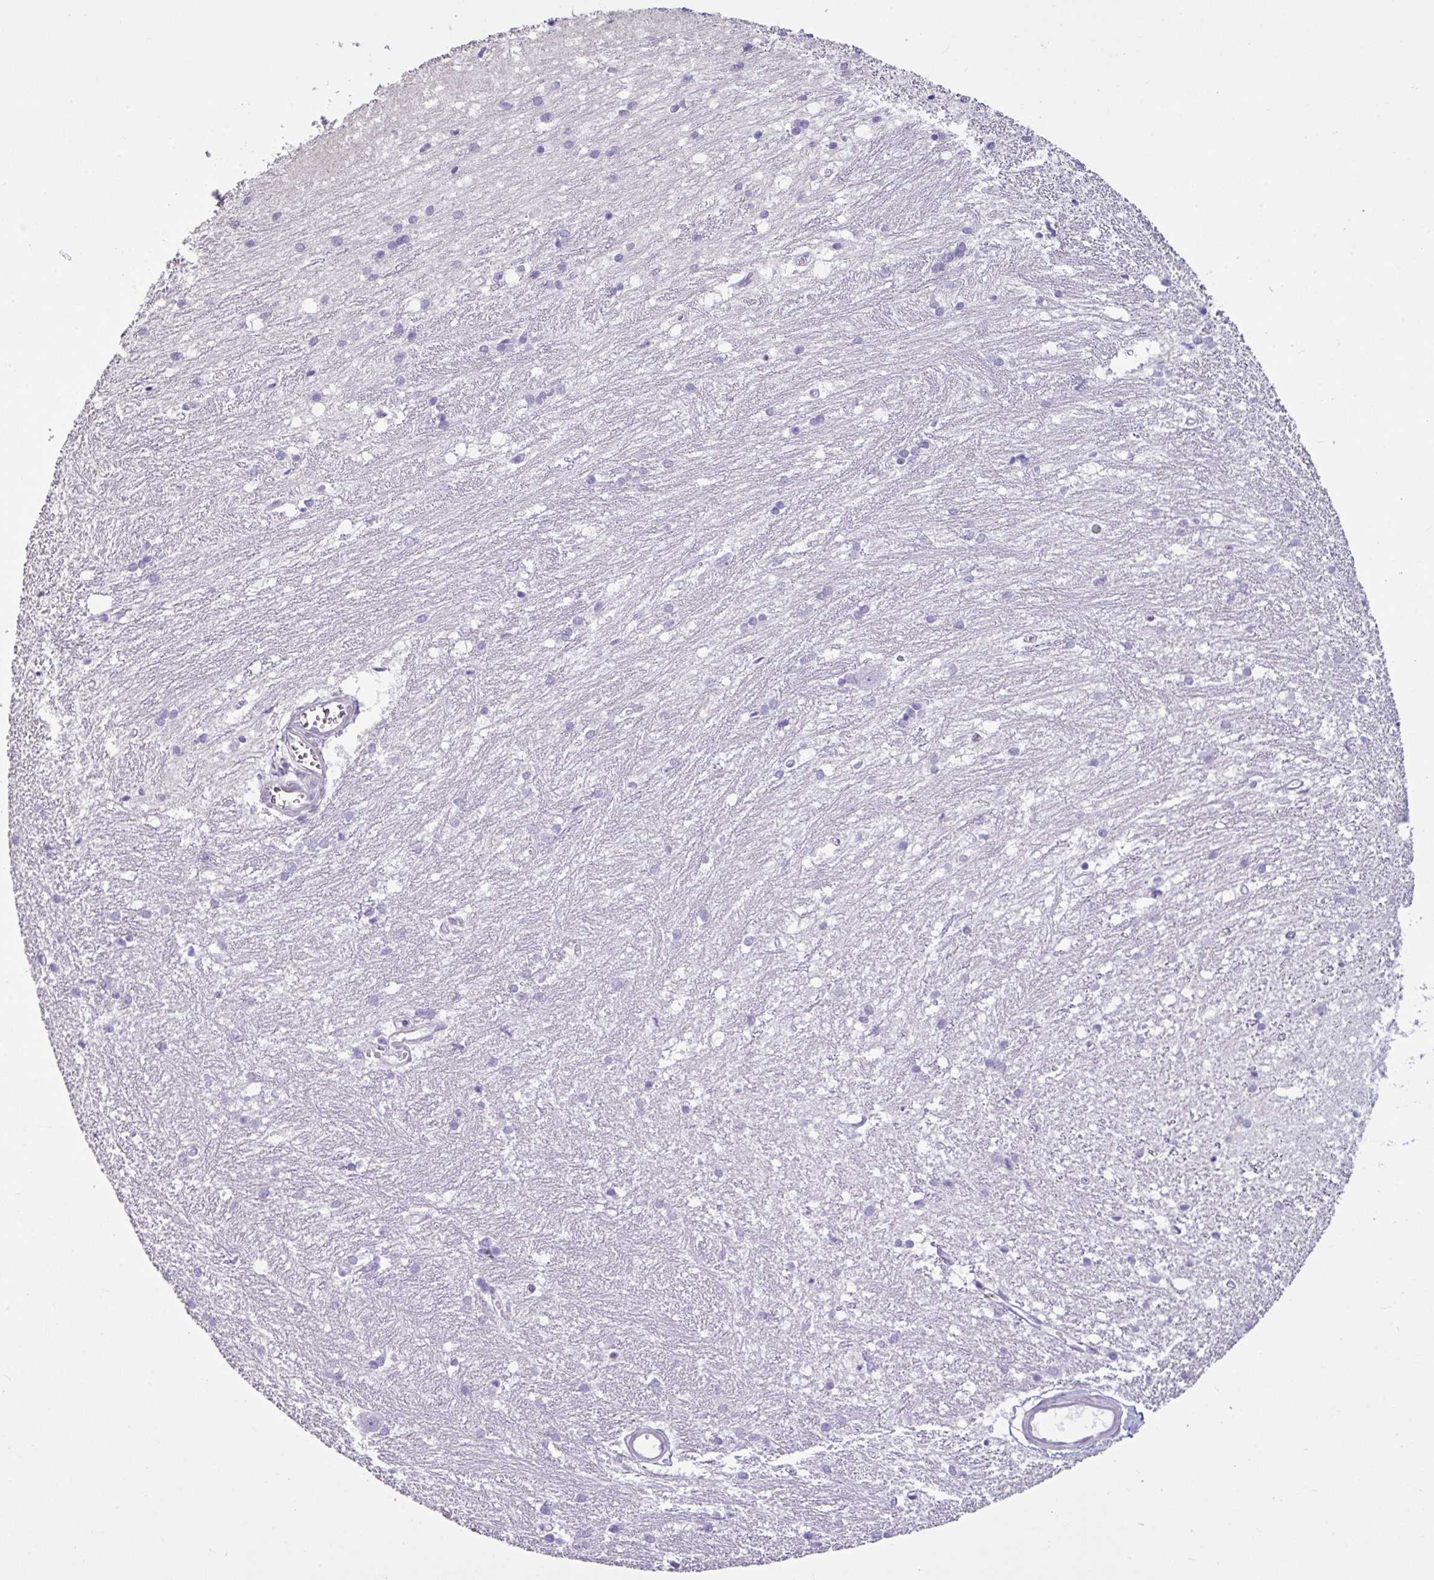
{"staining": {"intensity": "negative", "quantity": "none", "location": "none"}, "tissue": "caudate", "cell_type": "Glial cells", "image_type": "normal", "snomed": [{"axis": "morphology", "description": "Normal tissue, NOS"}, {"axis": "topography", "description": "Lateral ventricle wall"}], "caption": "Immunohistochemistry histopathology image of benign caudate: caudate stained with DAB (3,3'-diaminobenzidine) displays no significant protein positivity in glial cells.", "gene": "TTLL12", "patient": {"sex": "male", "age": 37}}